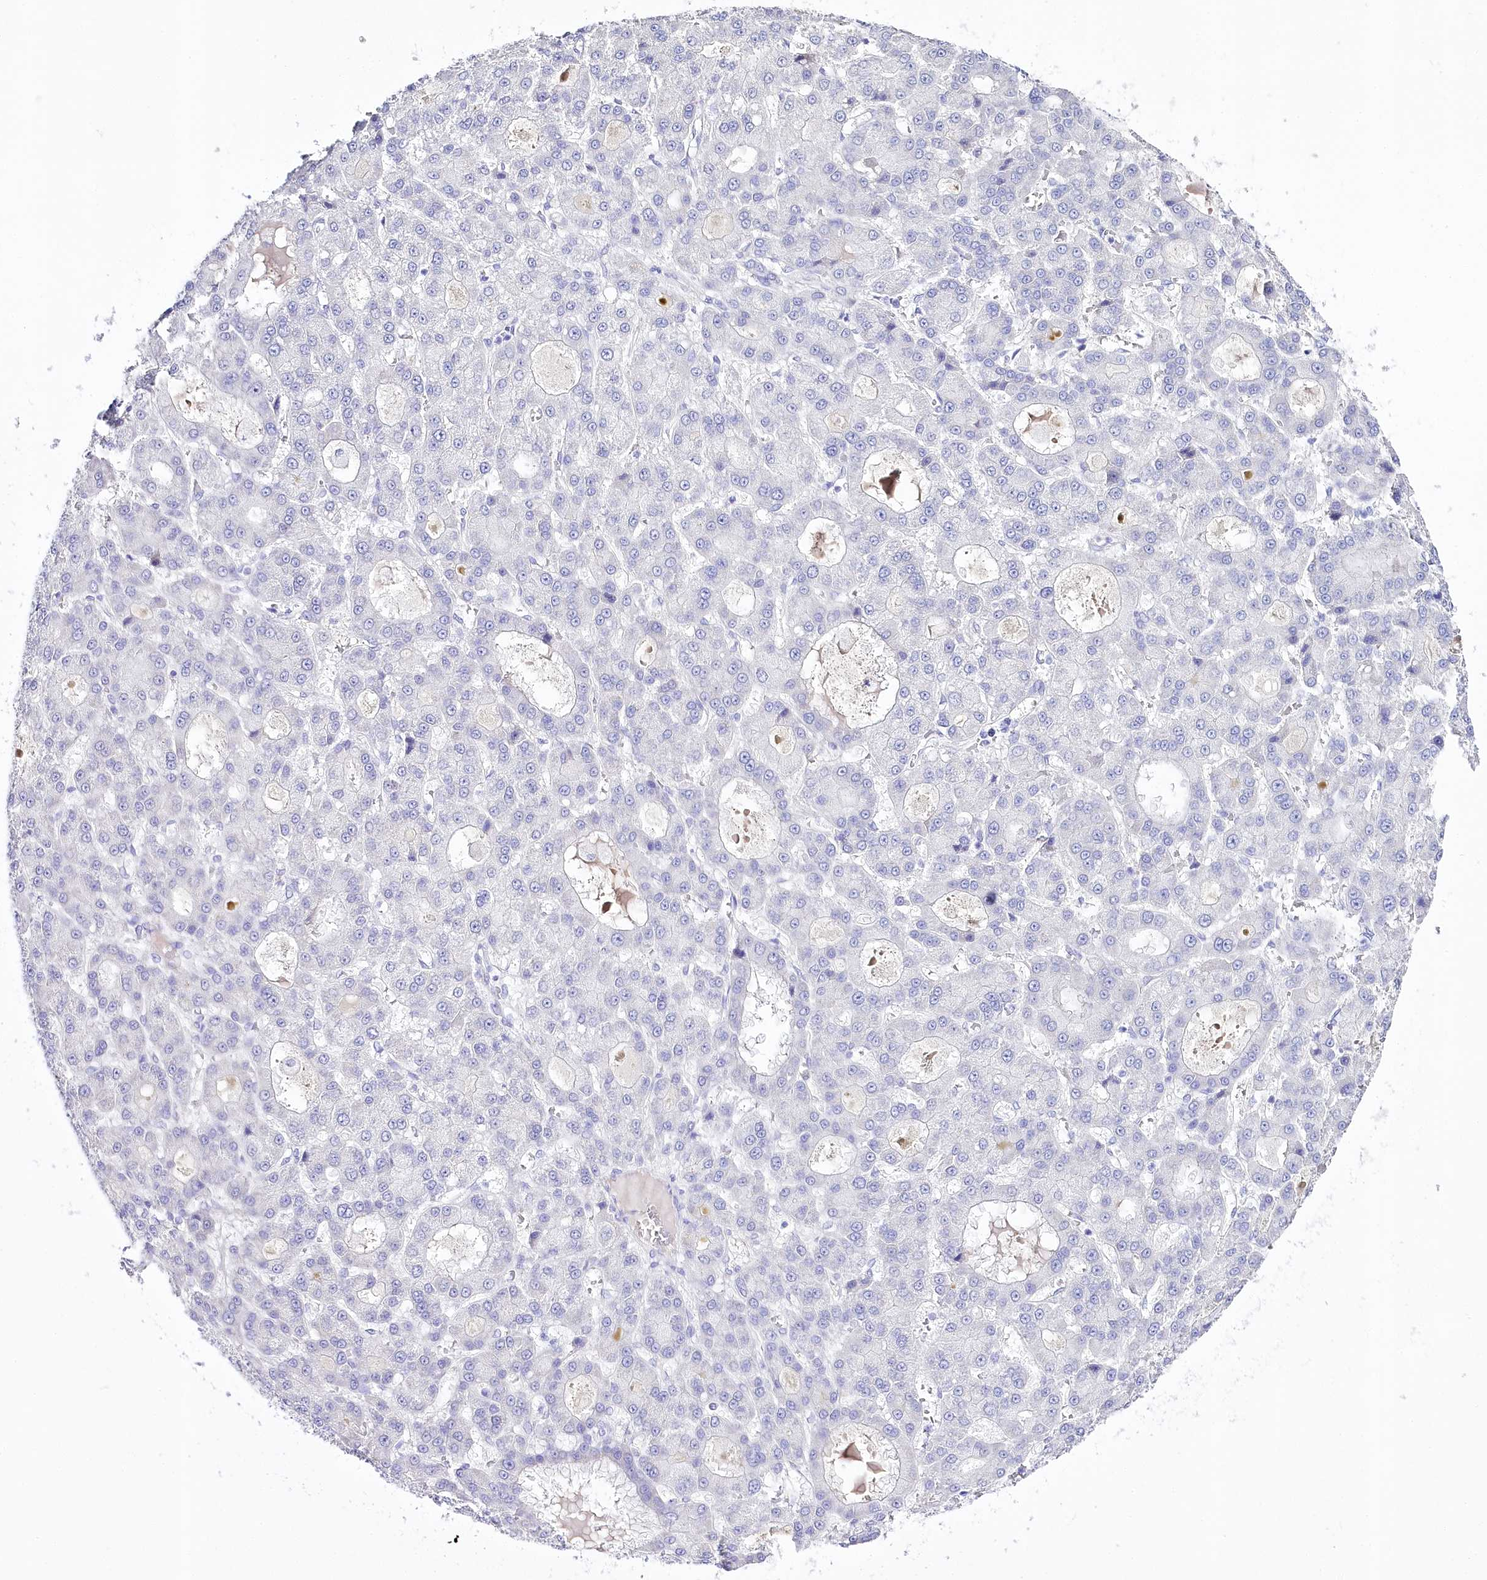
{"staining": {"intensity": "negative", "quantity": "none", "location": "none"}, "tissue": "liver cancer", "cell_type": "Tumor cells", "image_type": "cancer", "snomed": [{"axis": "morphology", "description": "Carcinoma, Hepatocellular, NOS"}, {"axis": "topography", "description": "Liver"}], "caption": "An IHC image of liver cancer (hepatocellular carcinoma) is shown. There is no staining in tumor cells of liver cancer (hepatocellular carcinoma).", "gene": "CSN3", "patient": {"sex": "male", "age": 70}}